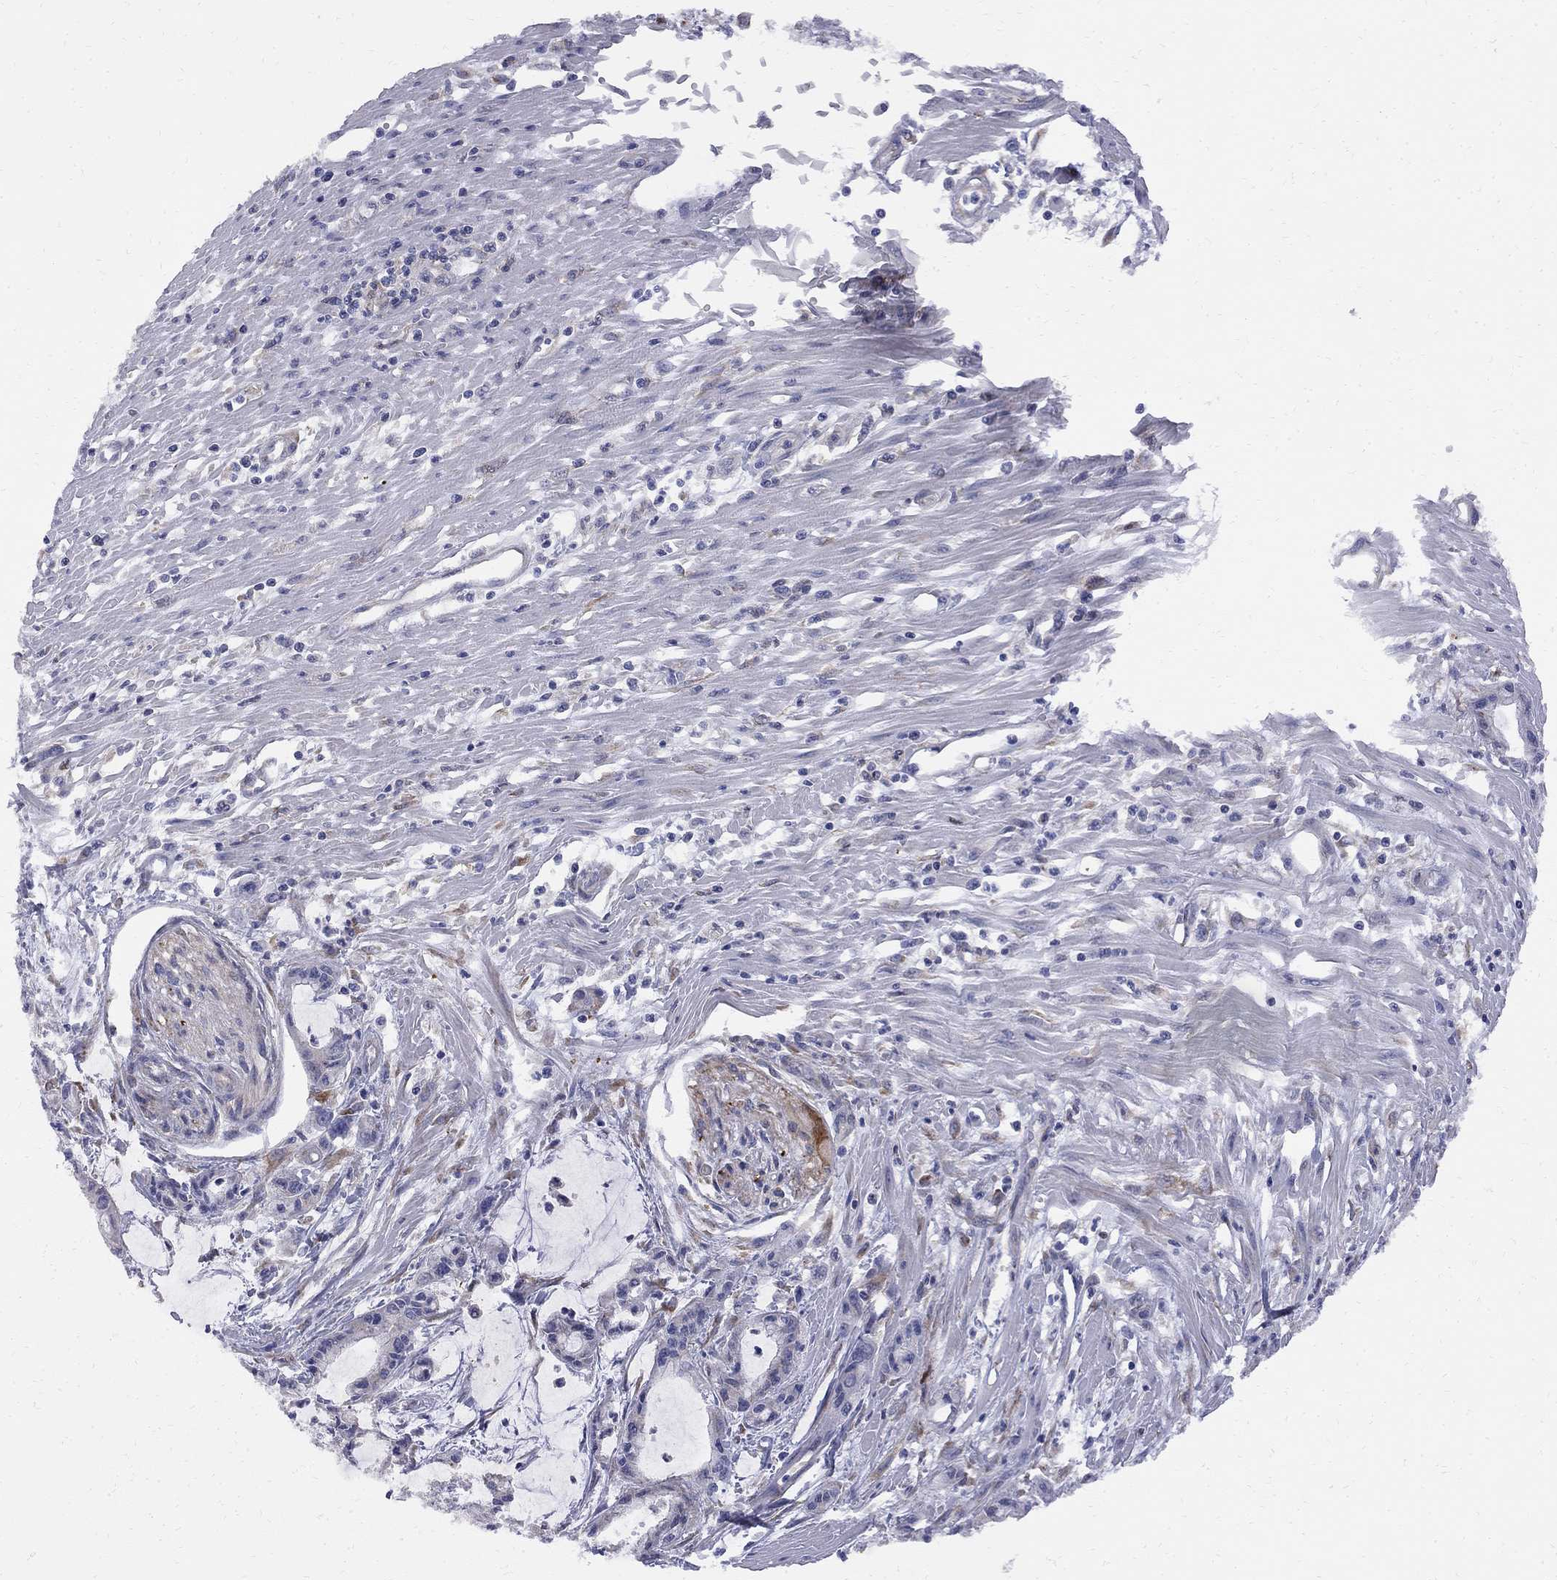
{"staining": {"intensity": "negative", "quantity": "none", "location": "none"}, "tissue": "pancreatic cancer", "cell_type": "Tumor cells", "image_type": "cancer", "snomed": [{"axis": "morphology", "description": "Adenocarcinoma, NOS"}, {"axis": "topography", "description": "Pancreas"}], "caption": "Photomicrograph shows no significant protein positivity in tumor cells of pancreatic cancer.", "gene": "MTHFR", "patient": {"sex": "male", "age": 48}}